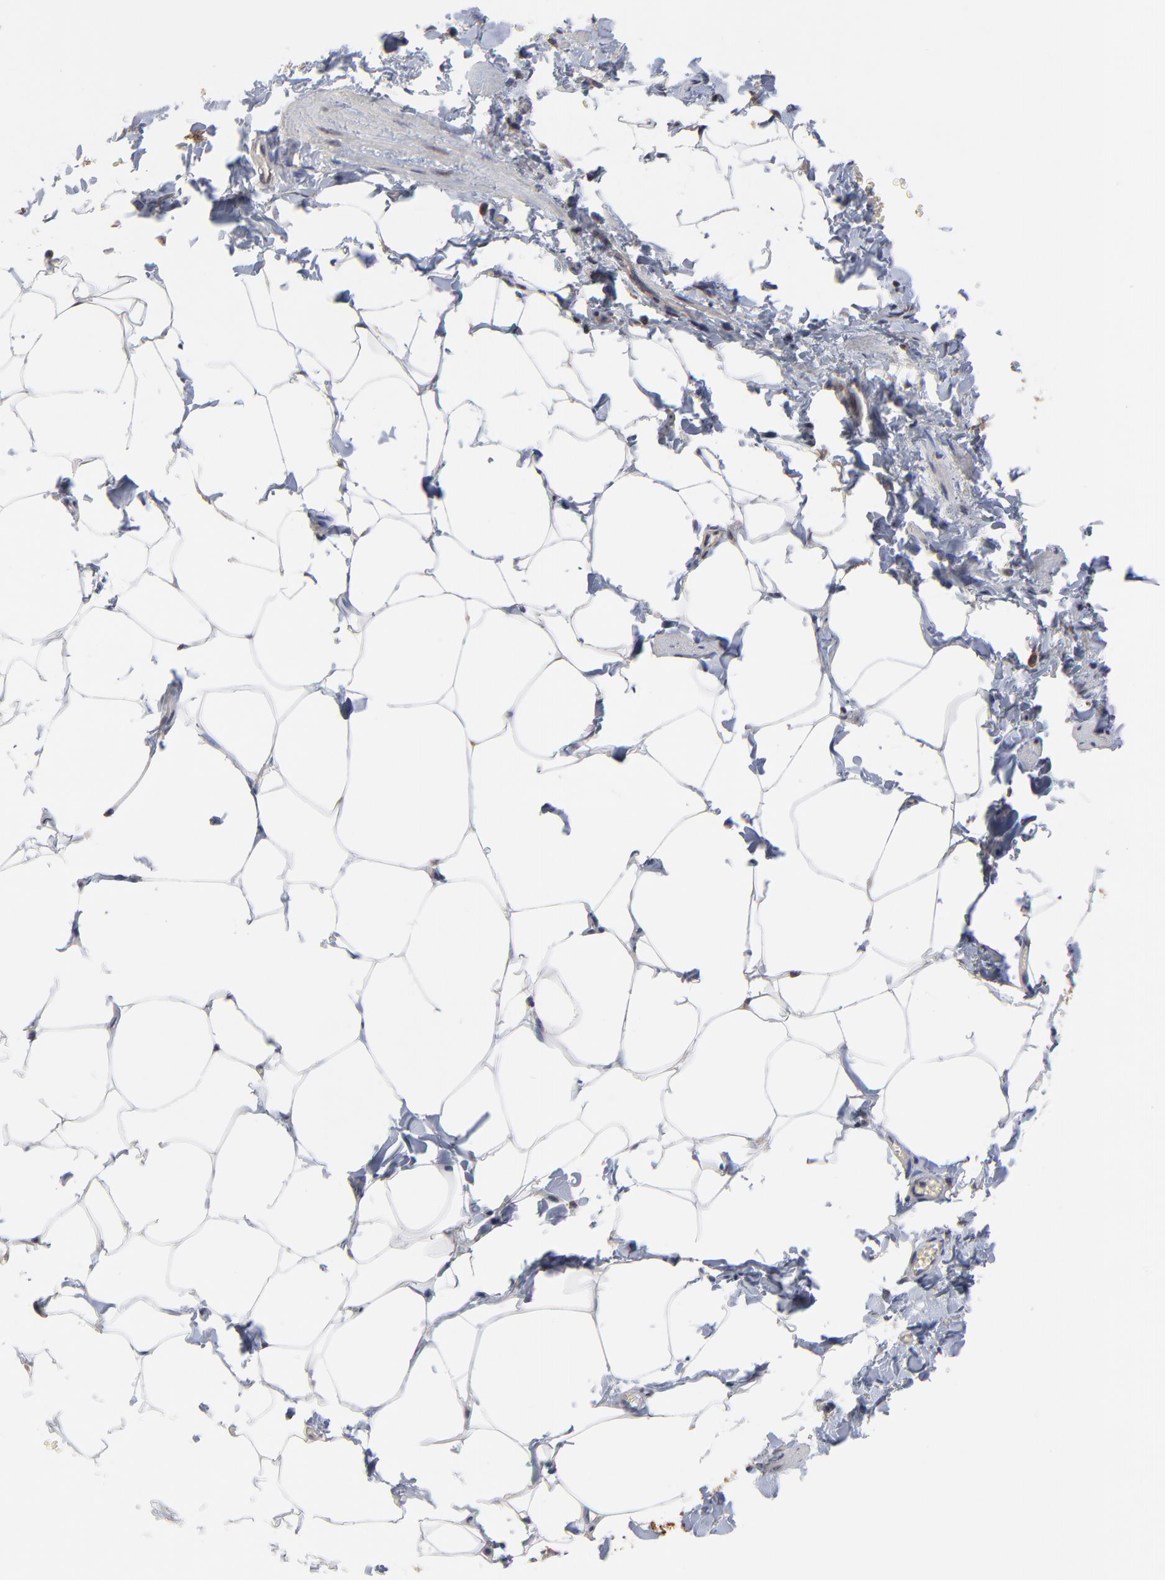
{"staining": {"intensity": "negative", "quantity": "none", "location": "none"}, "tissue": "adipose tissue", "cell_type": "Adipocytes", "image_type": "normal", "snomed": [{"axis": "morphology", "description": "Normal tissue, NOS"}, {"axis": "topography", "description": "Vascular tissue"}], "caption": "Protein analysis of benign adipose tissue shows no significant expression in adipocytes.", "gene": "ZNF550", "patient": {"sex": "male", "age": 41}}